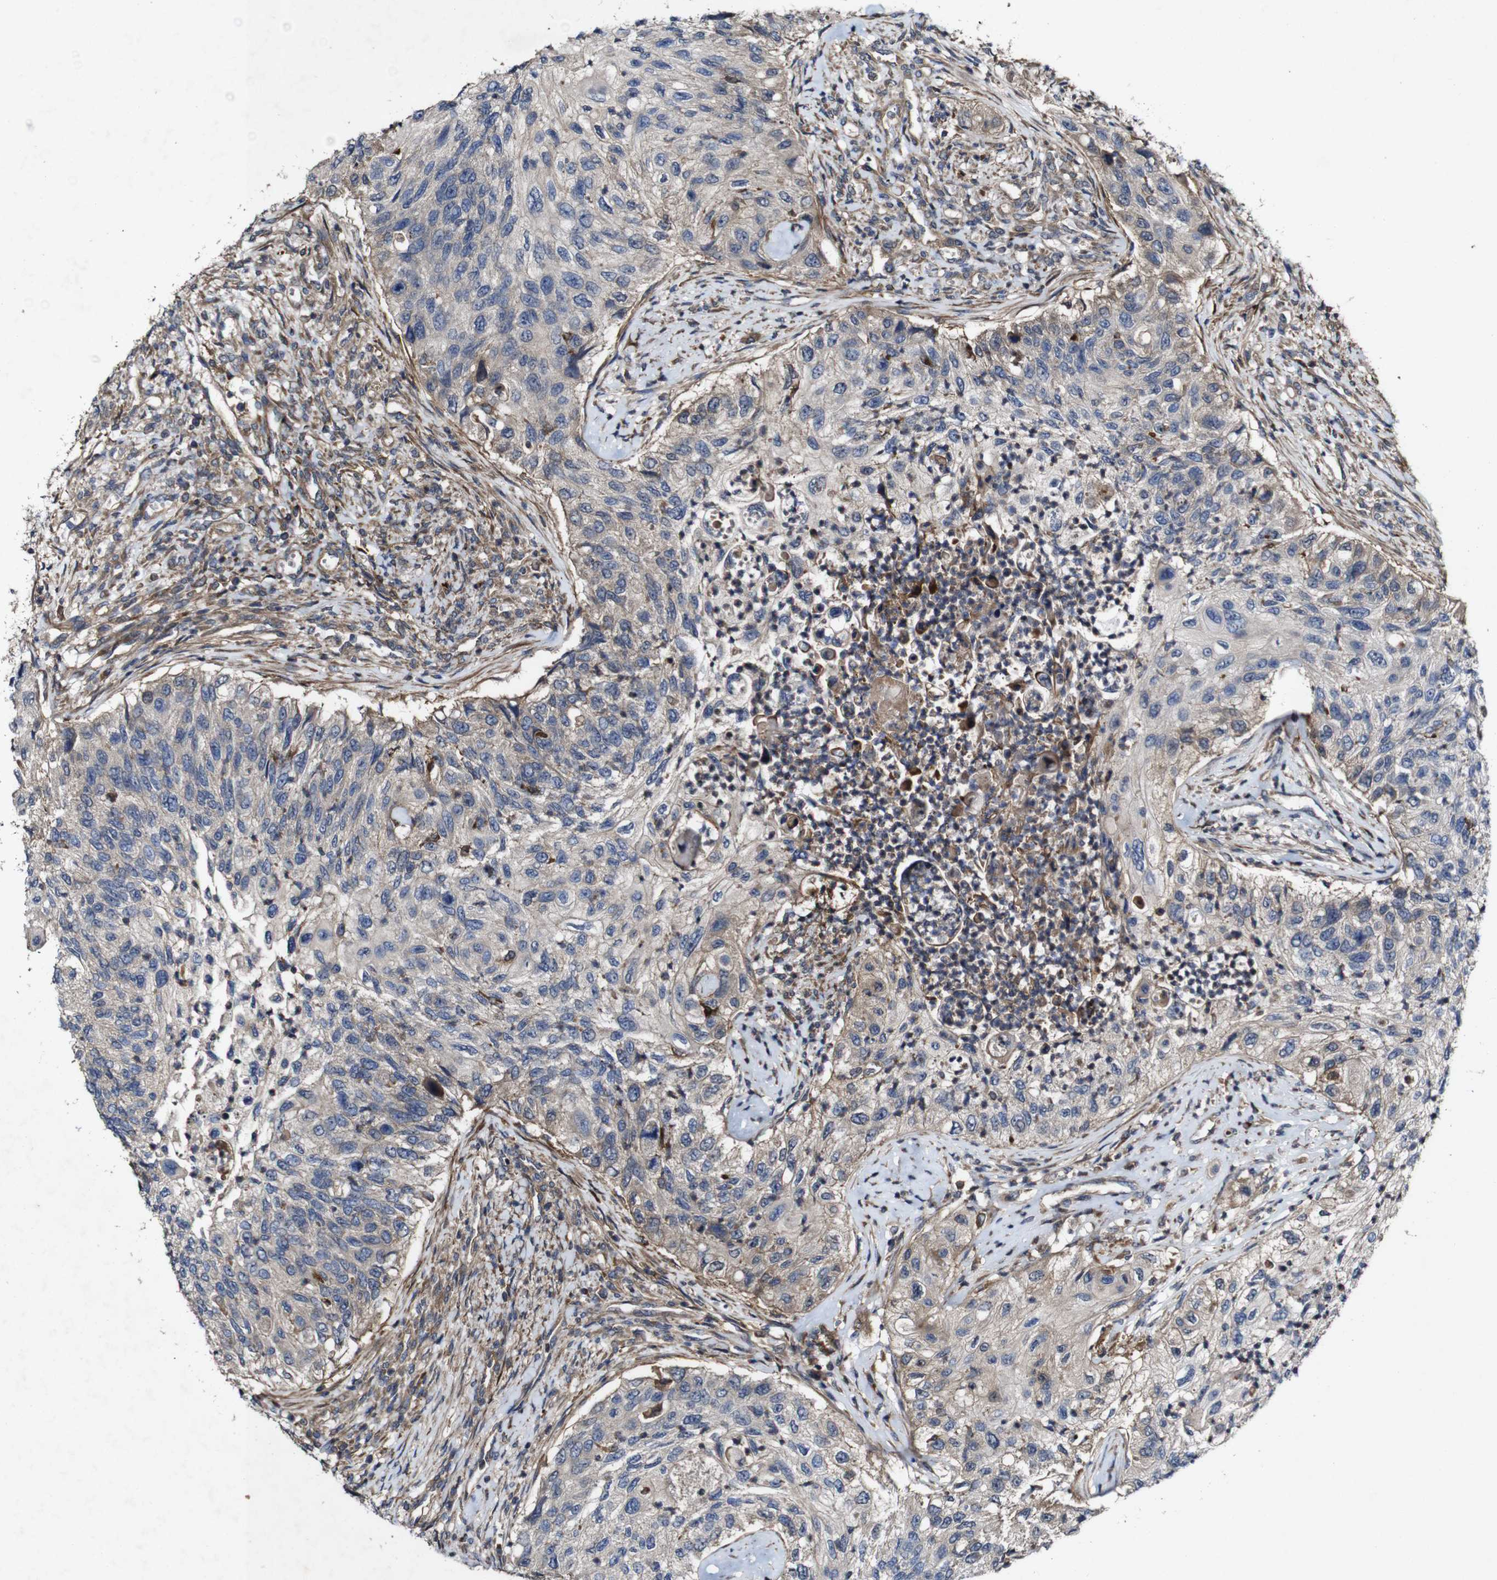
{"staining": {"intensity": "weak", "quantity": "<25%", "location": "cytoplasmic/membranous"}, "tissue": "urothelial cancer", "cell_type": "Tumor cells", "image_type": "cancer", "snomed": [{"axis": "morphology", "description": "Urothelial carcinoma, High grade"}, {"axis": "topography", "description": "Urinary bladder"}], "caption": "High power microscopy image of an immunohistochemistry image of urothelial cancer, revealing no significant expression in tumor cells.", "gene": "GSDME", "patient": {"sex": "female", "age": 60}}